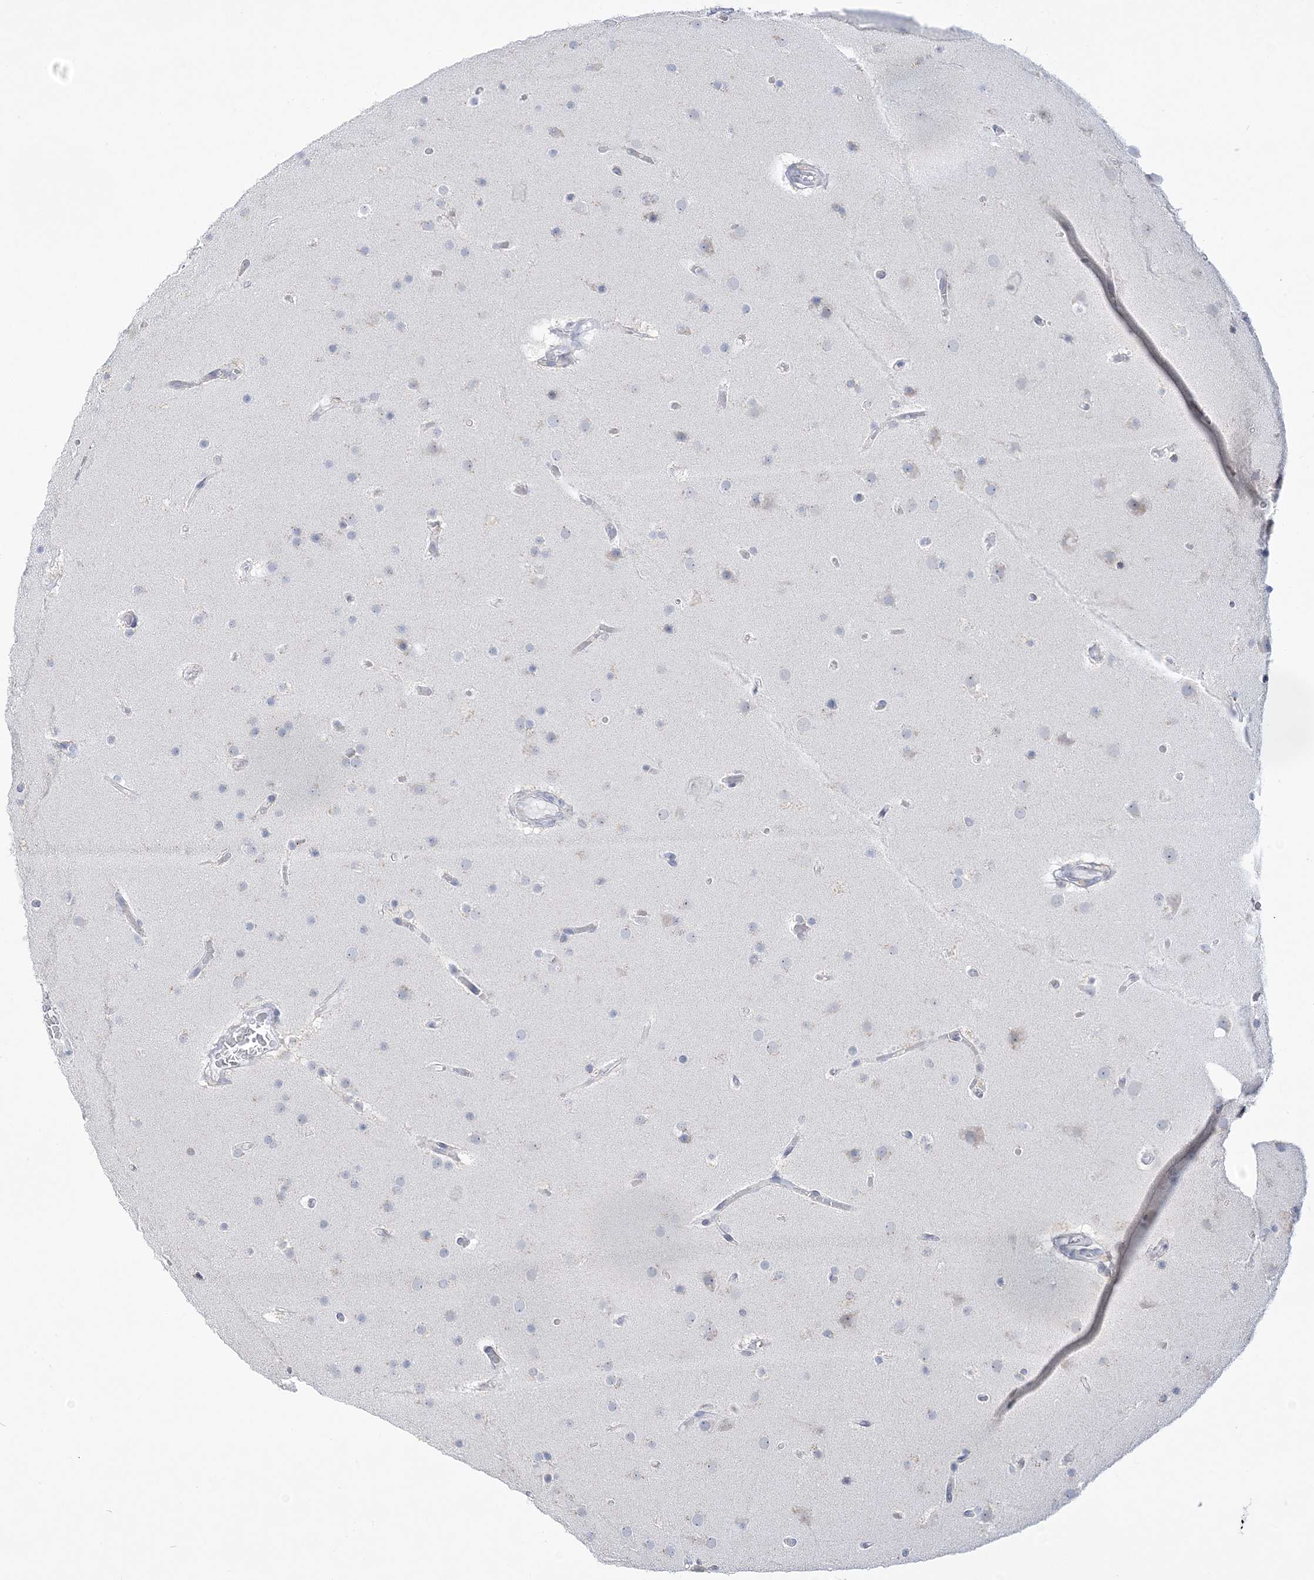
{"staining": {"intensity": "negative", "quantity": "none", "location": "none"}, "tissue": "glioma", "cell_type": "Tumor cells", "image_type": "cancer", "snomed": [{"axis": "morphology", "description": "Glioma, malignant, High grade"}, {"axis": "topography", "description": "Cerebral cortex"}], "caption": "Immunohistochemistry image of neoplastic tissue: human glioma stained with DAB displays no significant protein positivity in tumor cells.", "gene": "DDX21", "patient": {"sex": "female", "age": 36}}